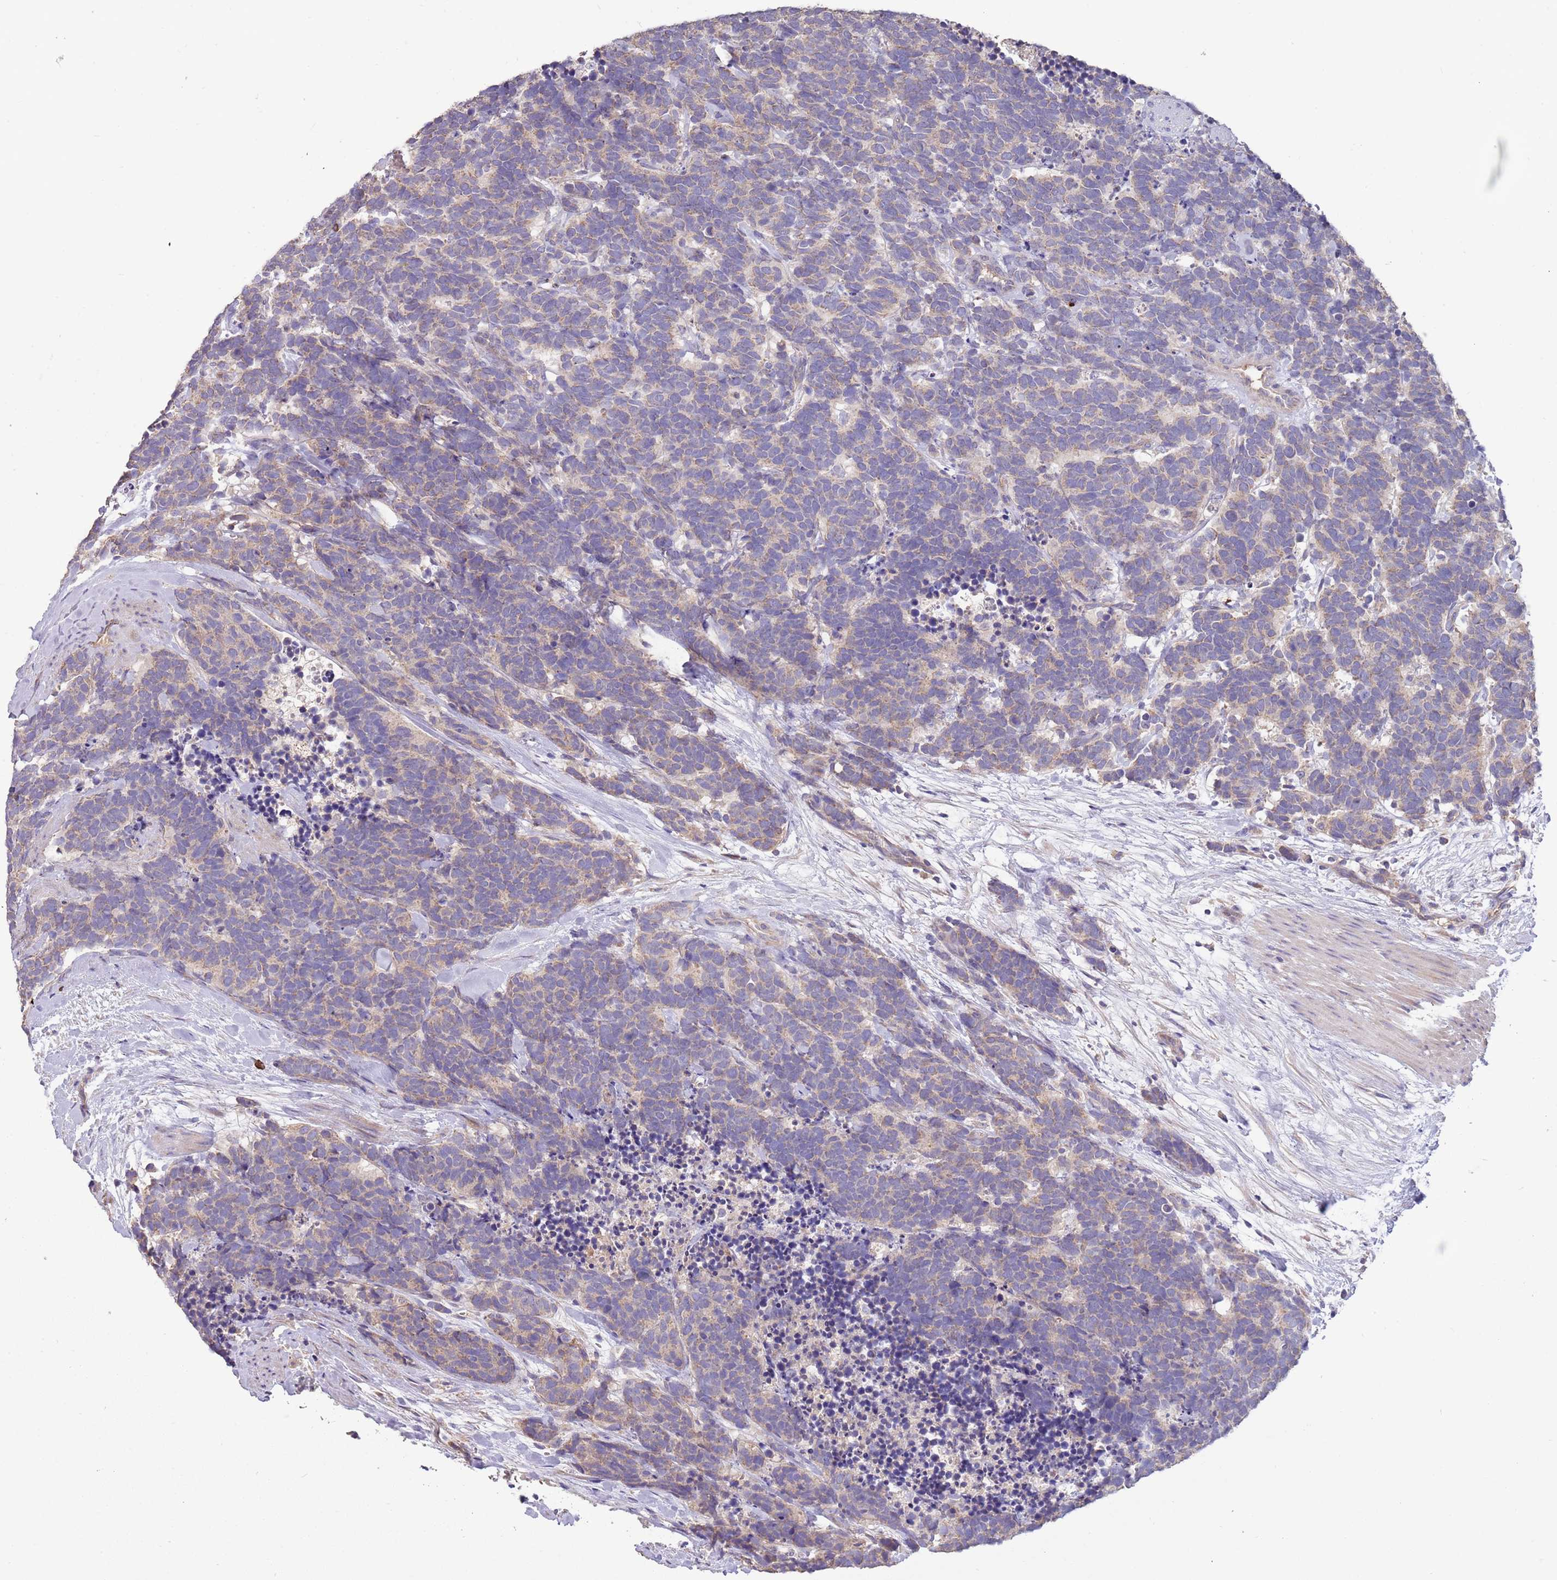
{"staining": {"intensity": "weak", "quantity": "<25%", "location": "cytoplasmic/membranous"}, "tissue": "carcinoid", "cell_type": "Tumor cells", "image_type": "cancer", "snomed": [{"axis": "morphology", "description": "Carcinoma, NOS"}, {"axis": "morphology", "description": "Carcinoid, malignant, NOS"}, {"axis": "topography", "description": "Prostate"}], "caption": "High power microscopy photomicrograph of an IHC photomicrograph of malignant carcinoid, revealing no significant expression in tumor cells. (DAB (3,3'-diaminobenzidine) IHC with hematoxylin counter stain).", "gene": "TRMO", "patient": {"sex": "male", "age": 57}}